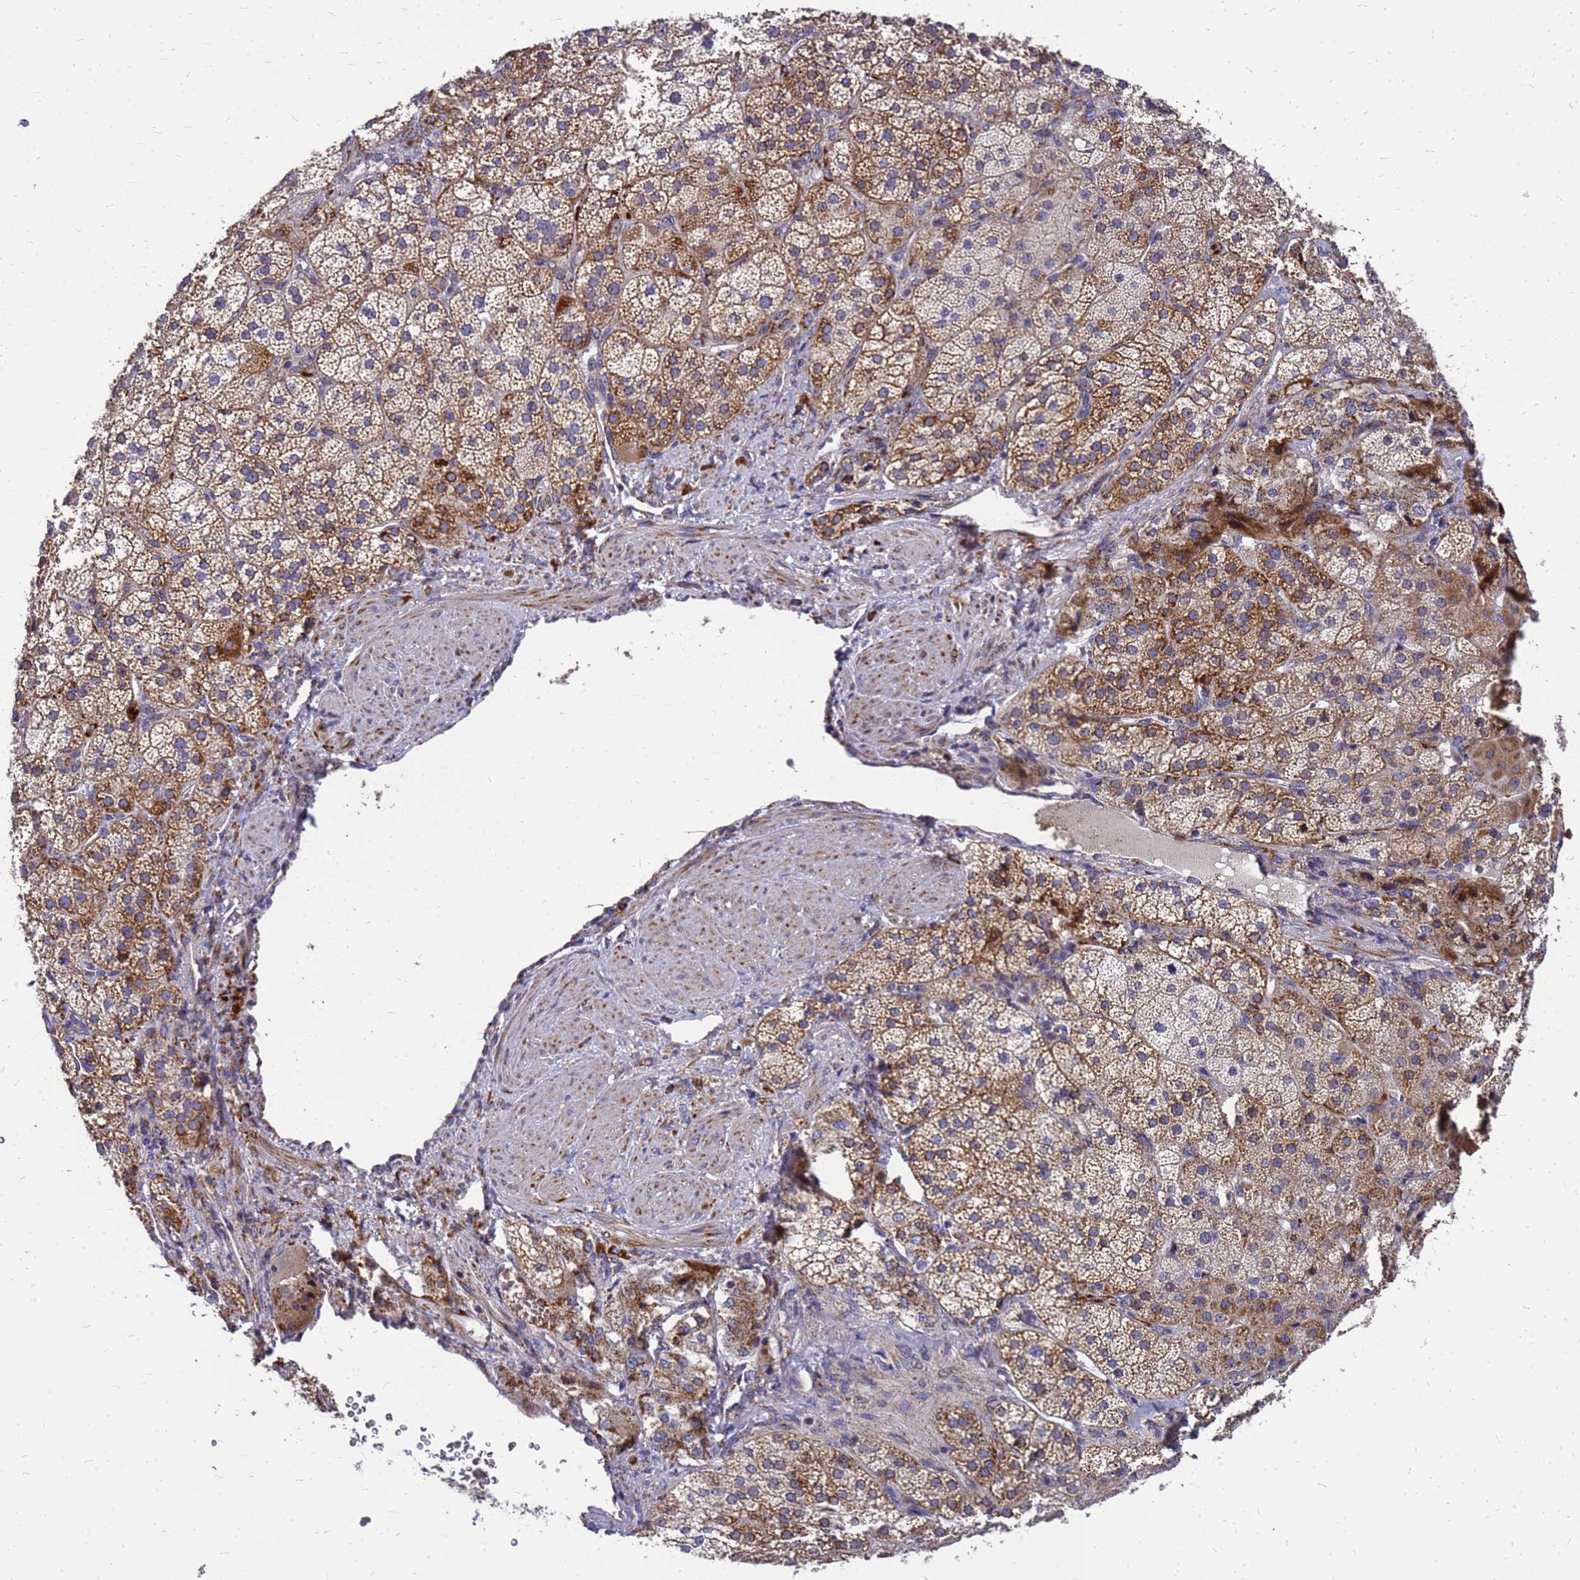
{"staining": {"intensity": "strong", "quantity": "25%-75%", "location": "cytoplasmic/membranous"}, "tissue": "adrenal gland", "cell_type": "Glandular cells", "image_type": "normal", "snomed": [{"axis": "morphology", "description": "Normal tissue, NOS"}, {"axis": "topography", "description": "Adrenal gland"}], "caption": "An immunohistochemistry (IHC) micrograph of normal tissue is shown. Protein staining in brown highlights strong cytoplasmic/membranous positivity in adrenal gland within glandular cells.", "gene": "CMC4", "patient": {"sex": "male", "age": 57}}